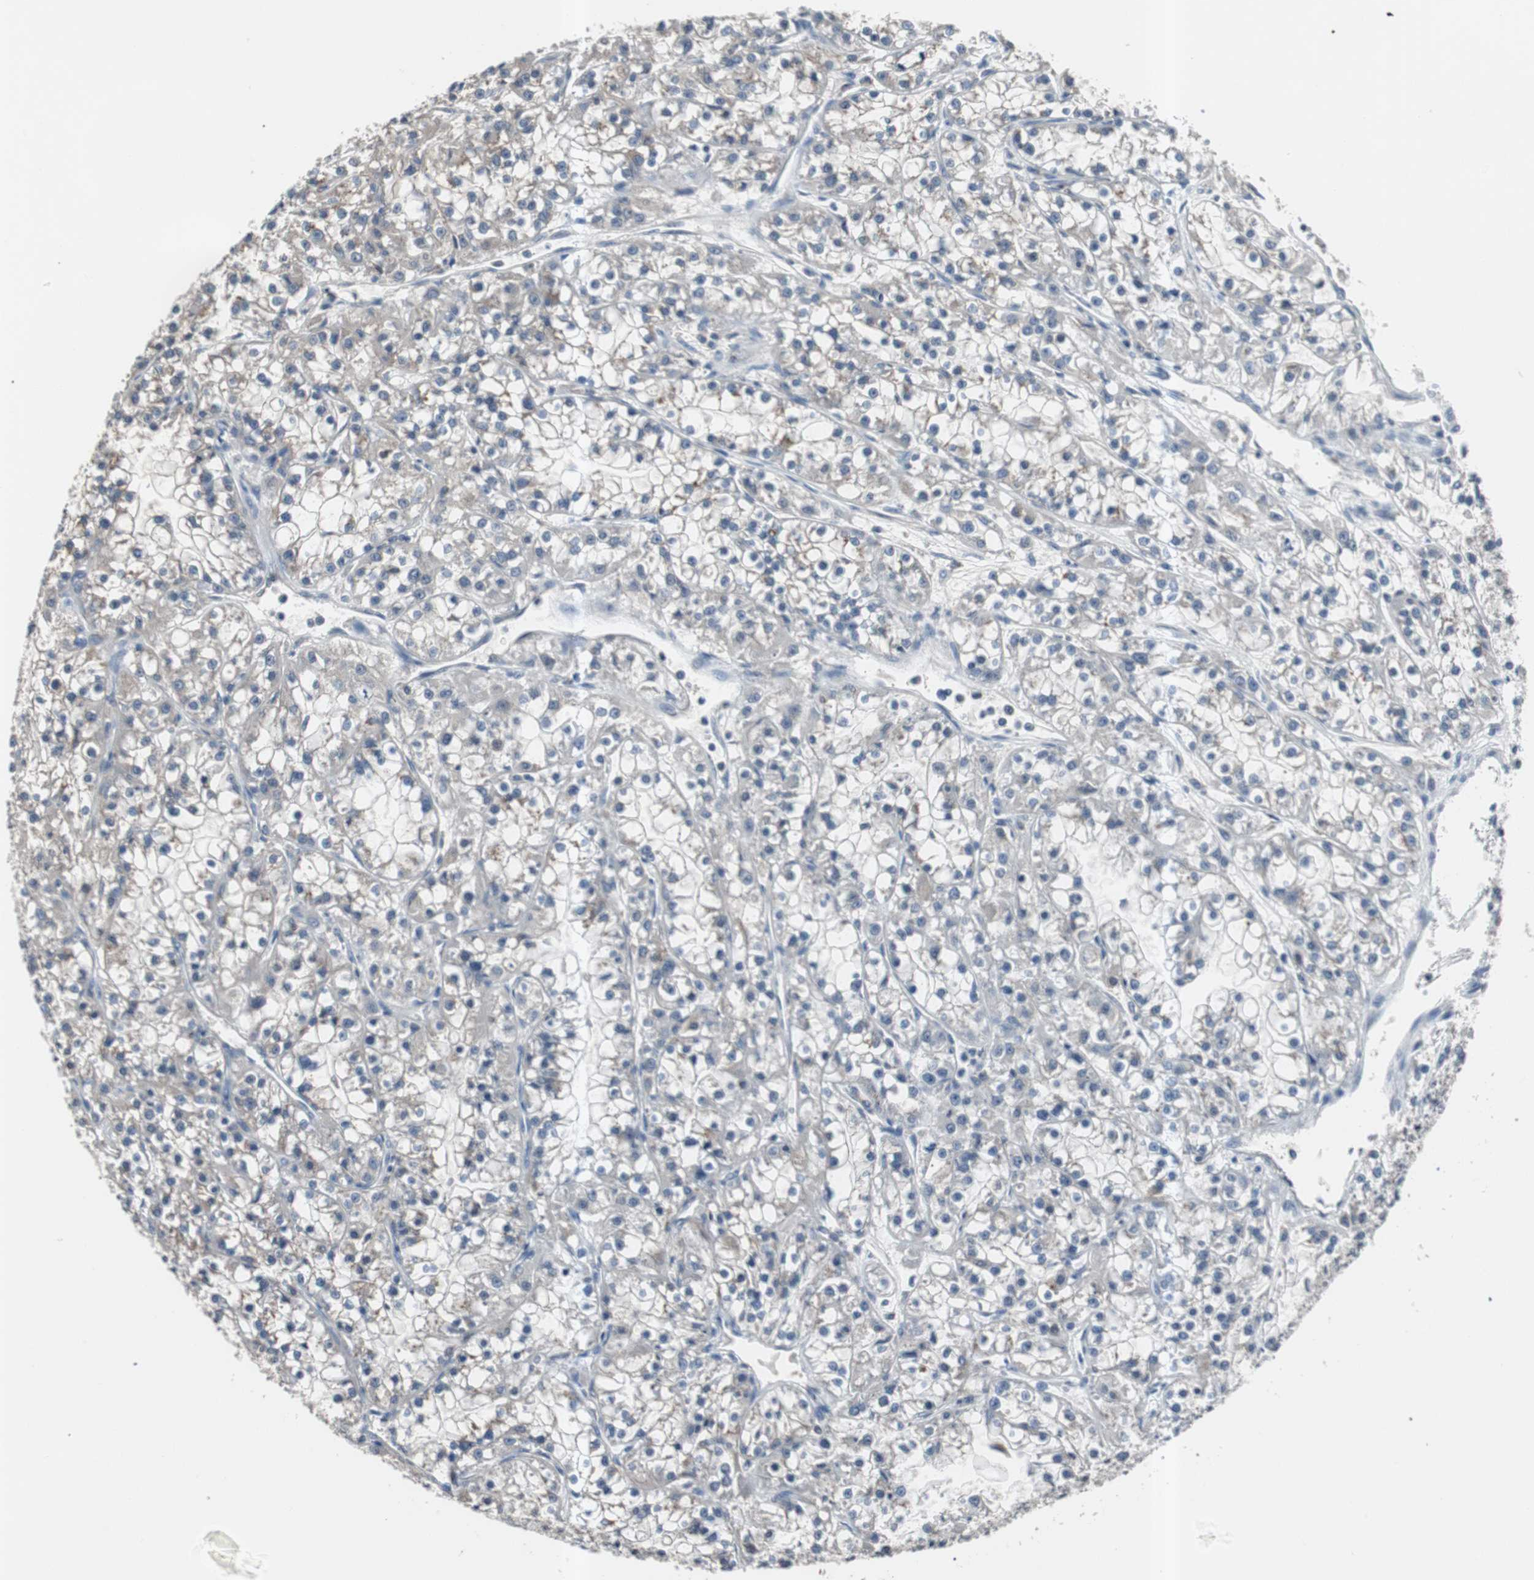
{"staining": {"intensity": "negative", "quantity": "none", "location": "none"}, "tissue": "renal cancer", "cell_type": "Tumor cells", "image_type": "cancer", "snomed": [{"axis": "morphology", "description": "Adenocarcinoma, NOS"}, {"axis": "topography", "description": "Kidney"}], "caption": "IHC of human adenocarcinoma (renal) demonstrates no positivity in tumor cells. (Stains: DAB IHC with hematoxylin counter stain, Microscopy: brightfield microscopy at high magnification).", "gene": "SMAD1", "patient": {"sex": "female", "age": 52}}